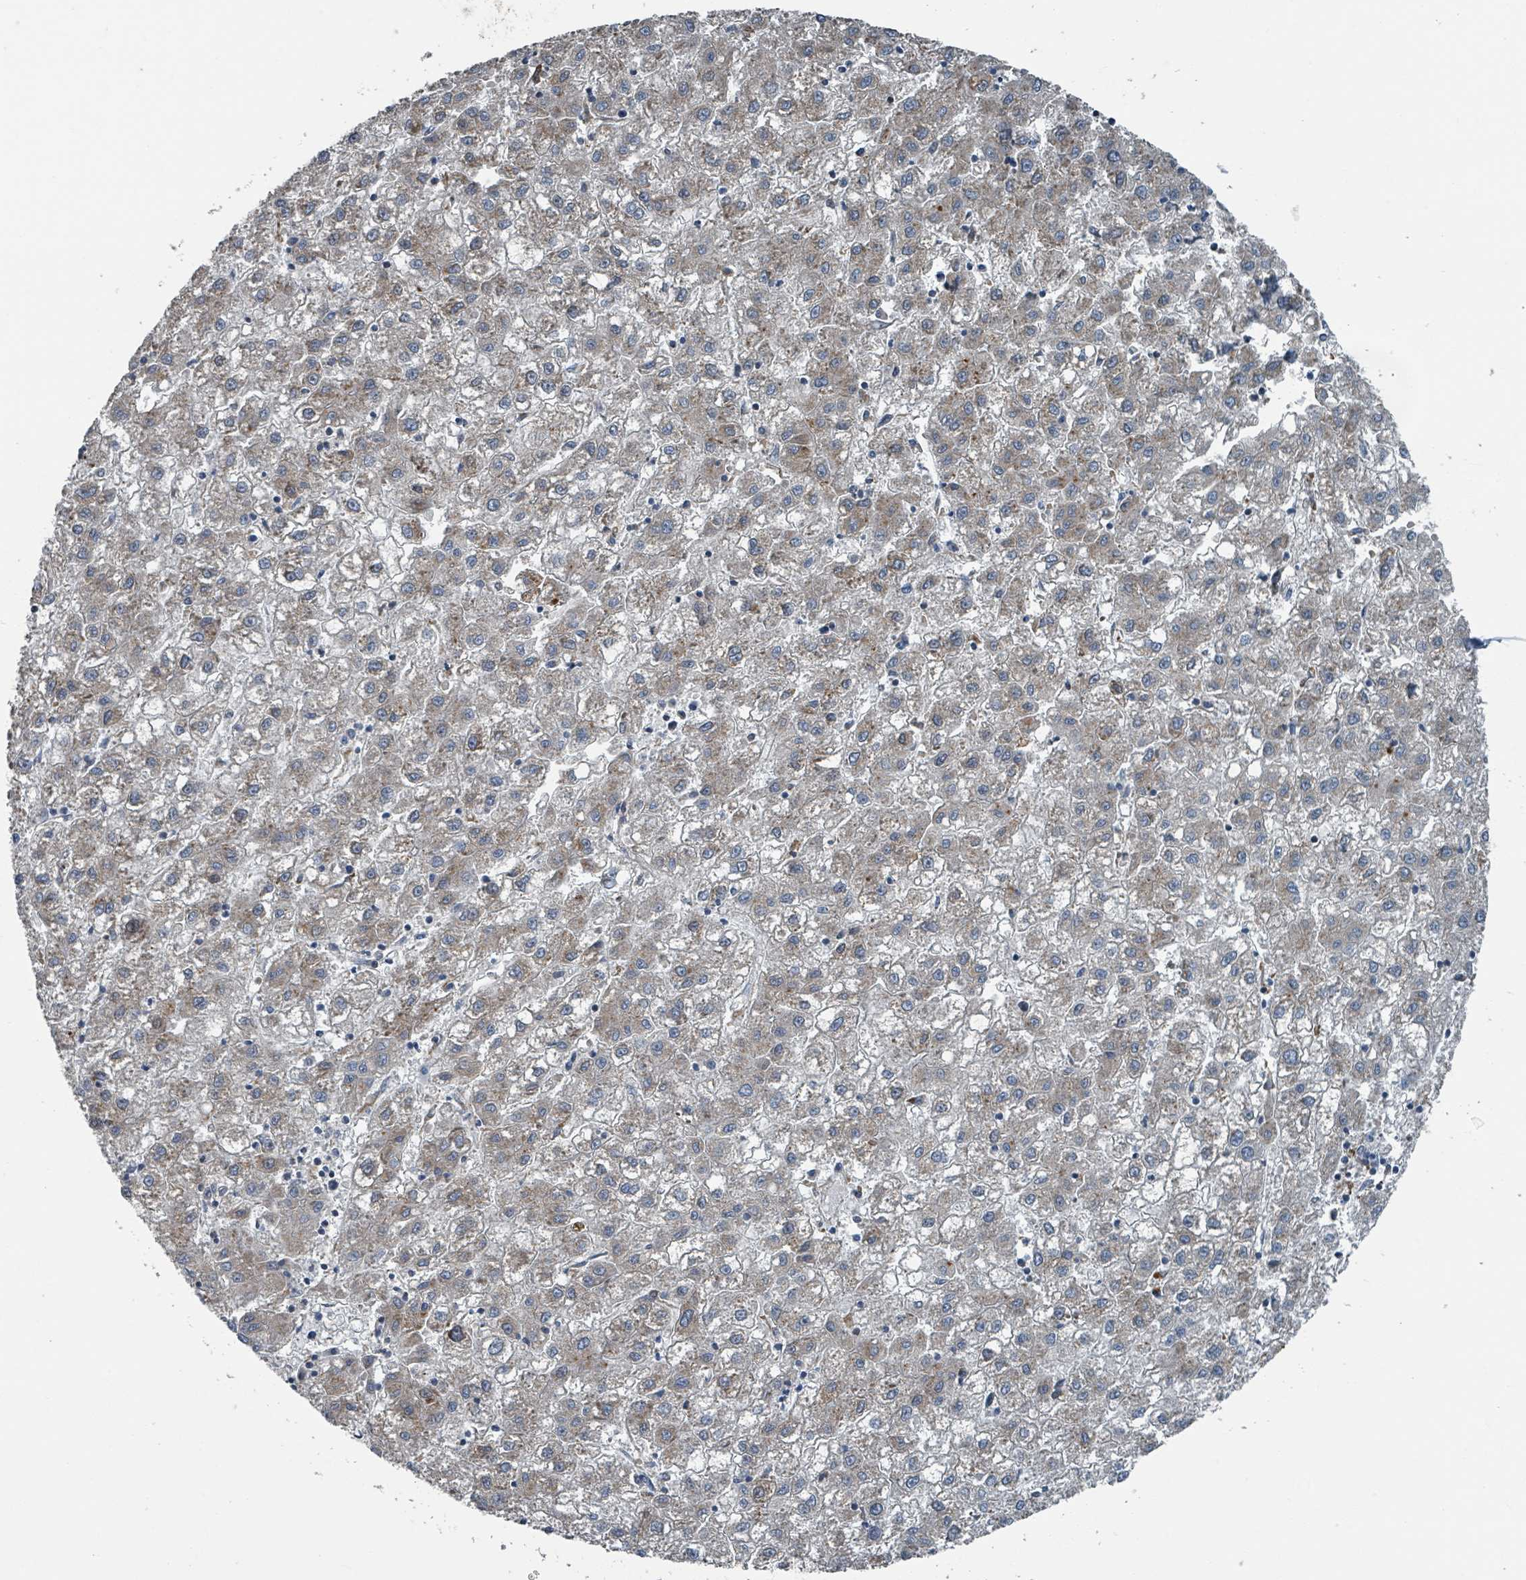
{"staining": {"intensity": "moderate", "quantity": "<25%", "location": "cytoplasmic/membranous"}, "tissue": "liver cancer", "cell_type": "Tumor cells", "image_type": "cancer", "snomed": [{"axis": "morphology", "description": "Carcinoma, Hepatocellular, NOS"}, {"axis": "topography", "description": "Liver"}], "caption": "High-power microscopy captured an immunohistochemistry (IHC) image of liver cancer, revealing moderate cytoplasmic/membranous positivity in approximately <25% of tumor cells.", "gene": "DIPK2A", "patient": {"sex": "male", "age": 72}}